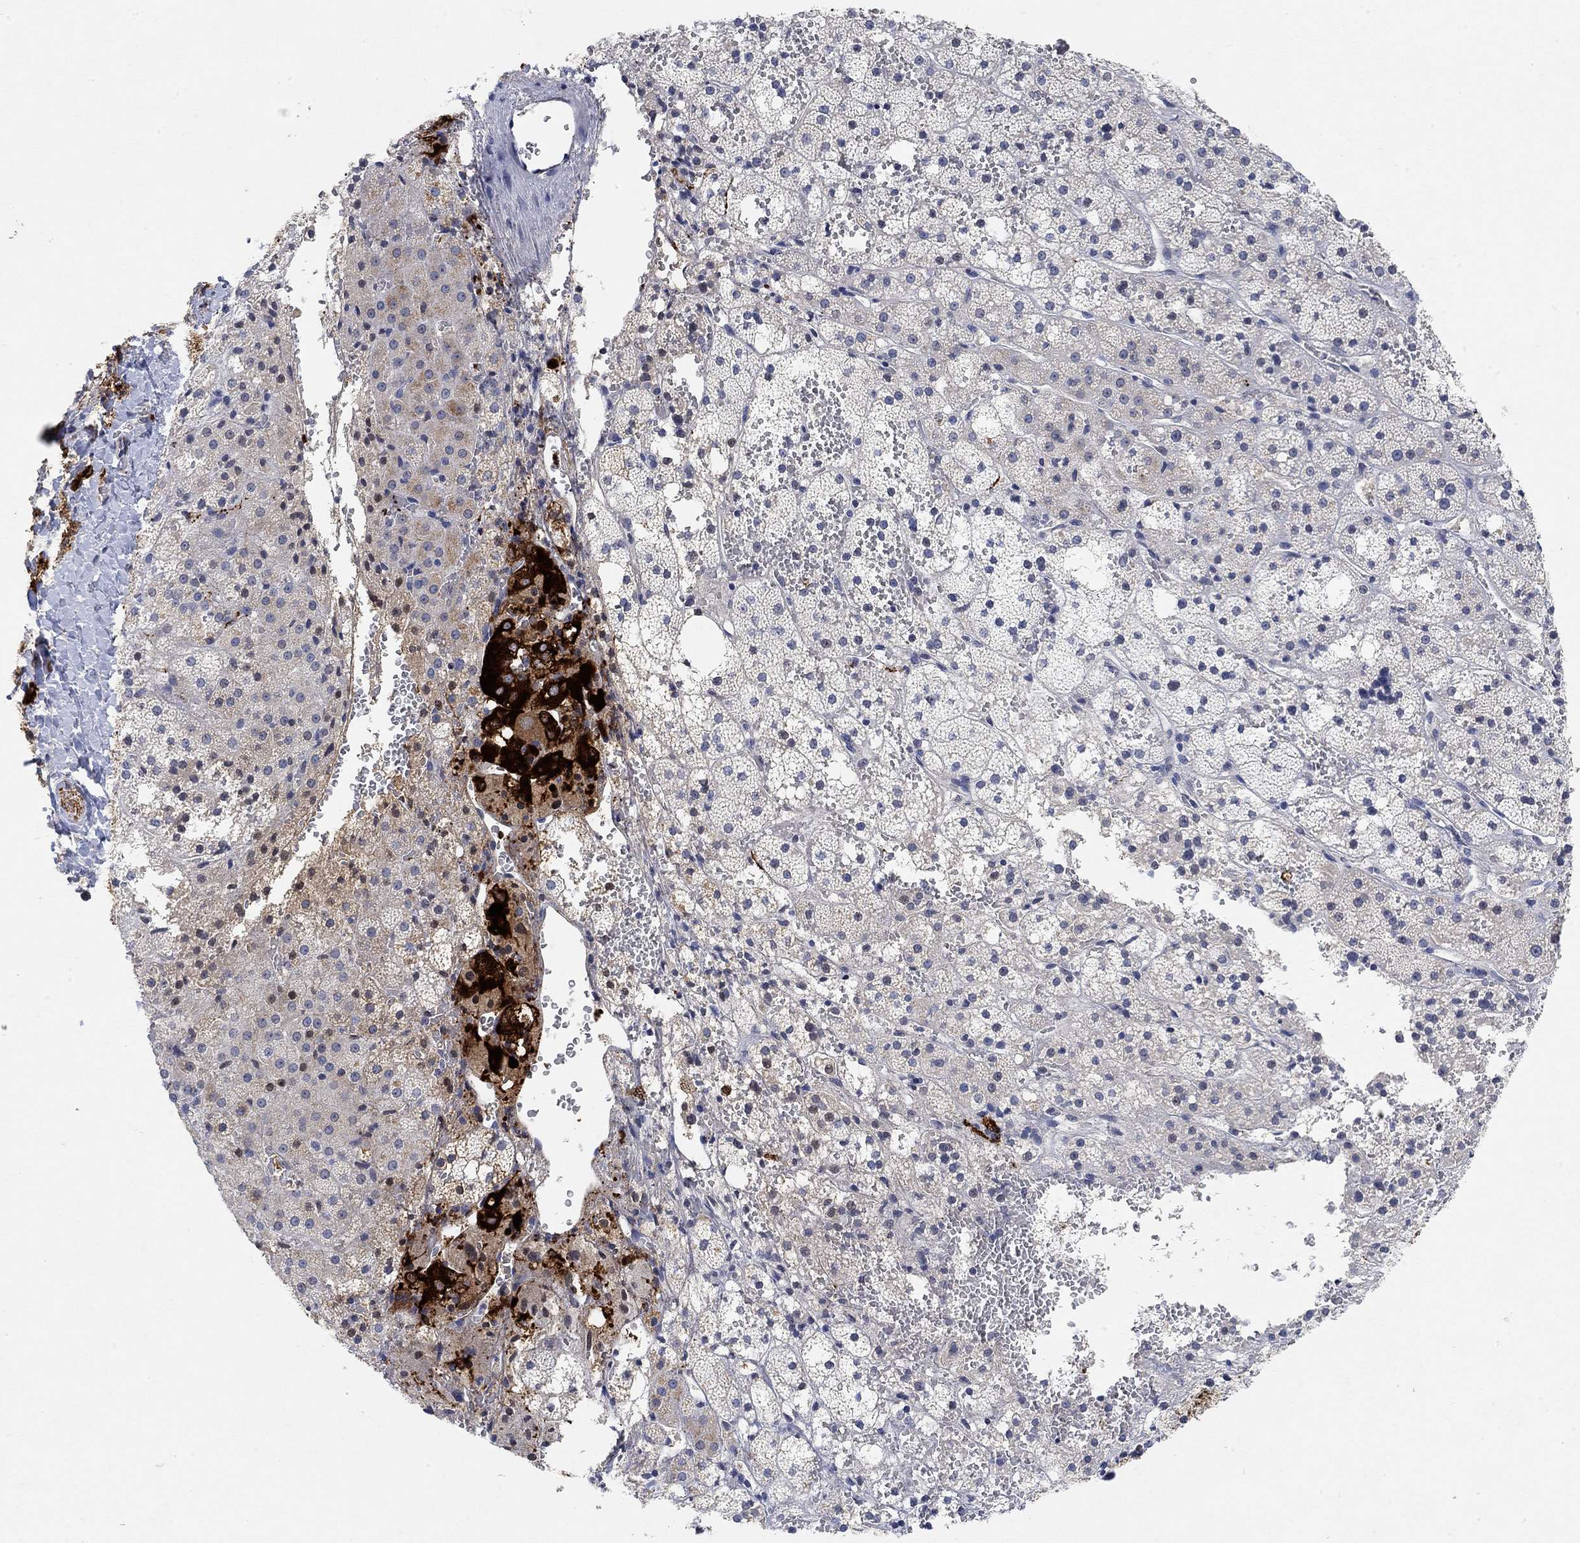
{"staining": {"intensity": "strong", "quantity": "<25%", "location": "cytoplasmic/membranous"}, "tissue": "adrenal gland", "cell_type": "Glandular cells", "image_type": "normal", "snomed": [{"axis": "morphology", "description": "Normal tissue, NOS"}, {"axis": "topography", "description": "Adrenal gland"}], "caption": "A brown stain shows strong cytoplasmic/membranous staining of a protein in glandular cells of unremarkable adrenal gland.", "gene": "VAT1L", "patient": {"sex": "male", "age": 53}}